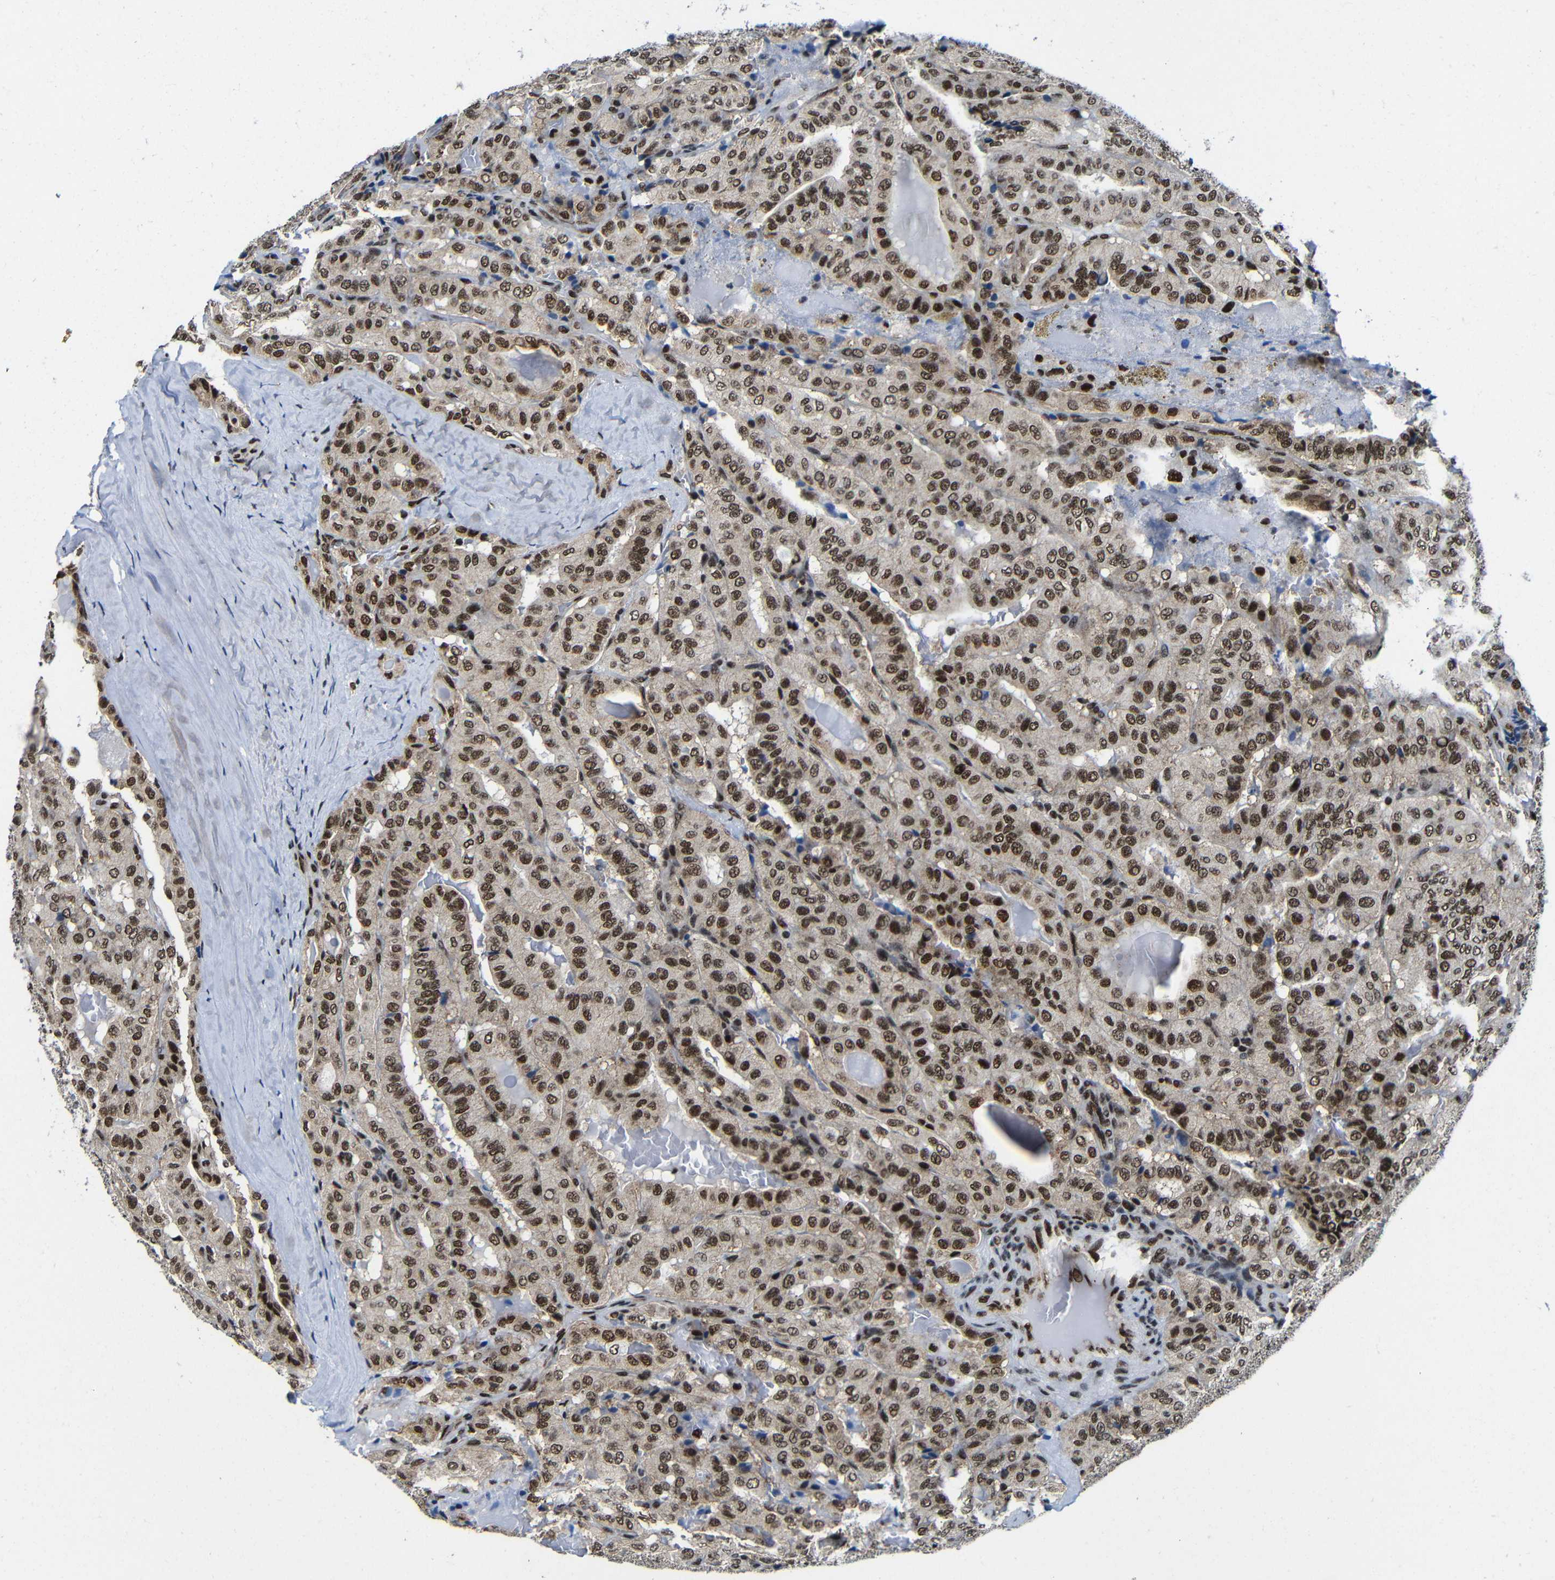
{"staining": {"intensity": "strong", "quantity": ">75%", "location": "nuclear"}, "tissue": "thyroid cancer", "cell_type": "Tumor cells", "image_type": "cancer", "snomed": [{"axis": "morphology", "description": "Papillary adenocarcinoma, NOS"}, {"axis": "topography", "description": "Thyroid gland"}], "caption": "Immunohistochemistry of human thyroid cancer displays high levels of strong nuclear staining in about >75% of tumor cells.", "gene": "PTBP1", "patient": {"sex": "male", "age": 77}}